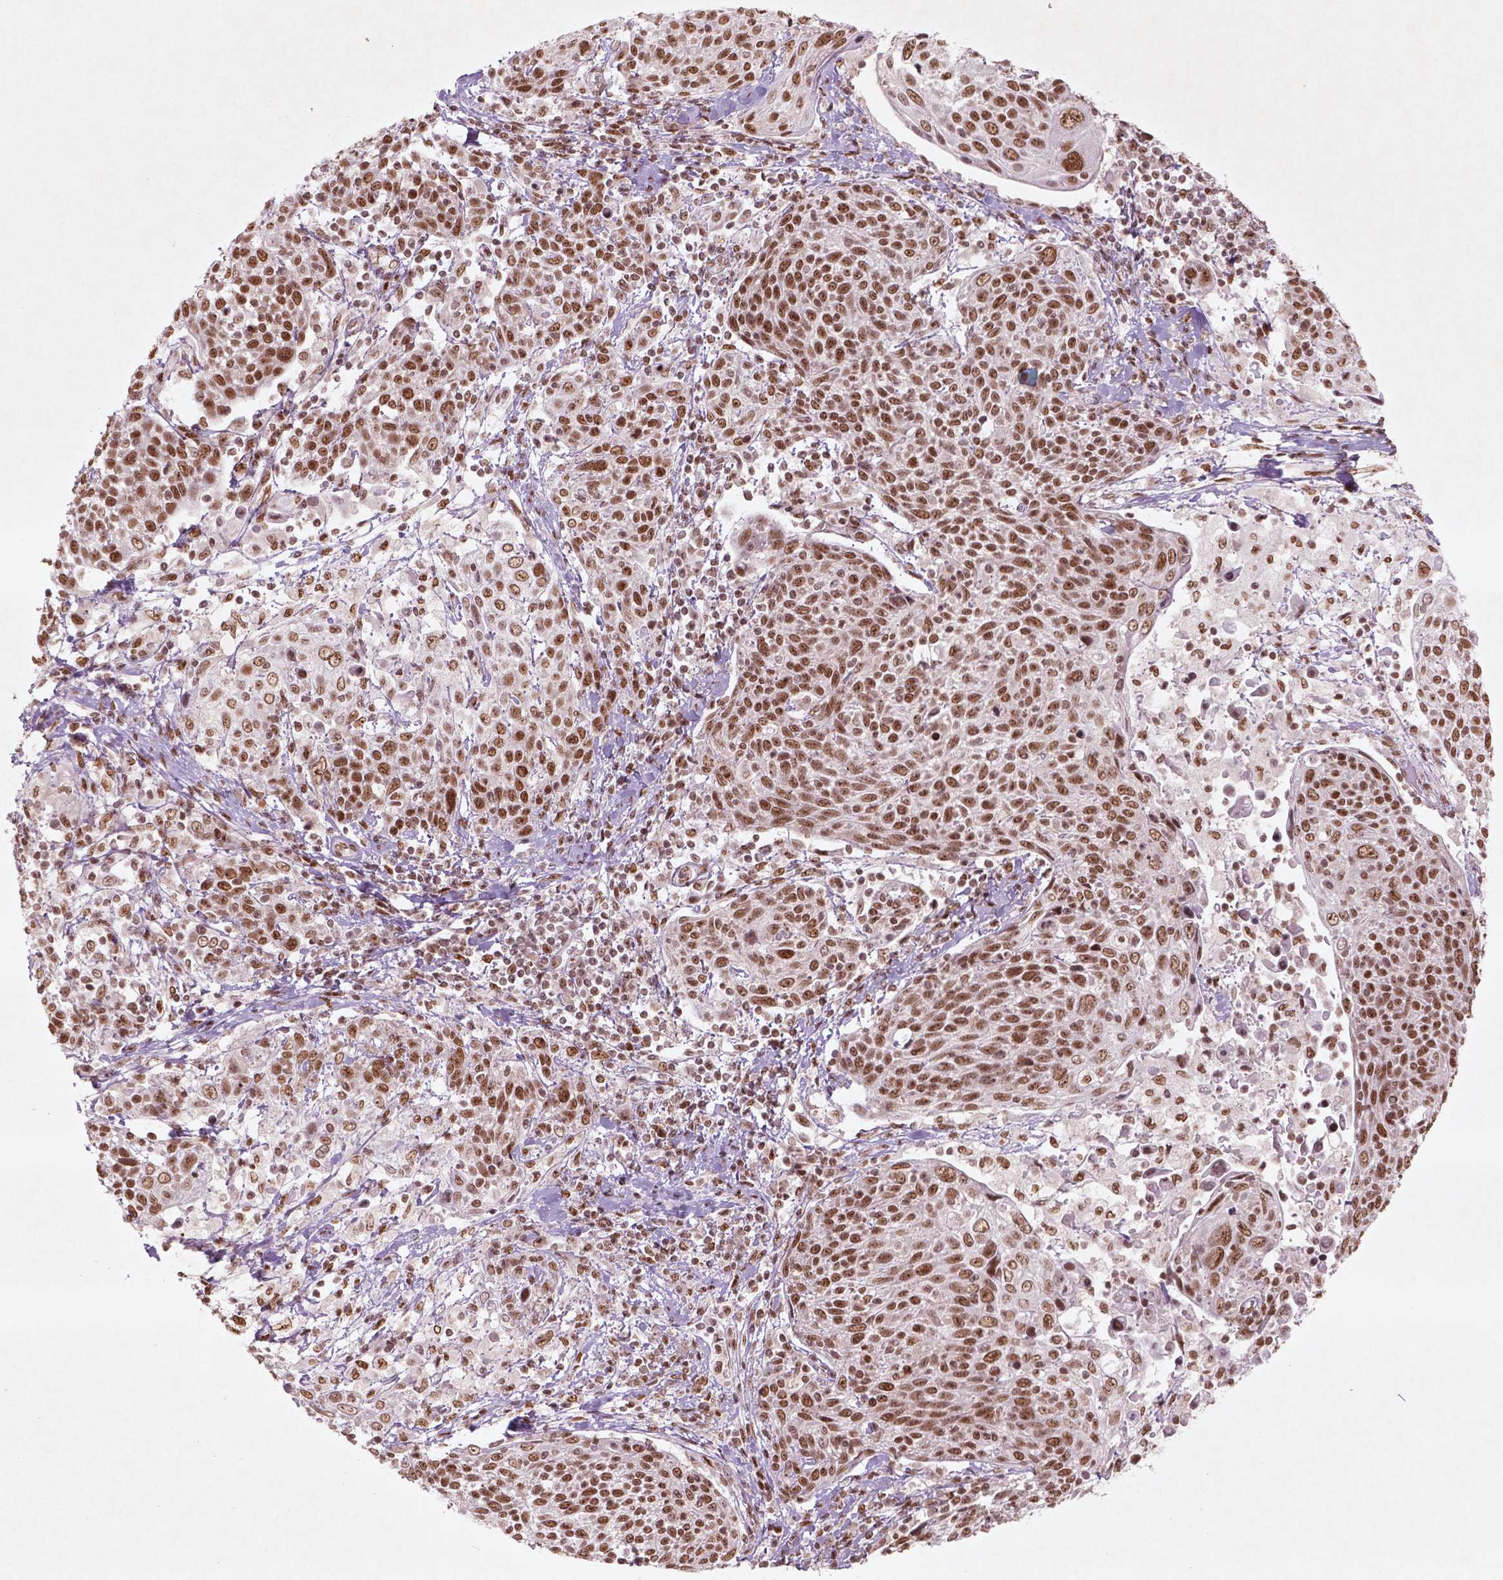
{"staining": {"intensity": "moderate", "quantity": ">75%", "location": "nuclear"}, "tissue": "cervical cancer", "cell_type": "Tumor cells", "image_type": "cancer", "snomed": [{"axis": "morphology", "description": "Squamous cell carcinoma, NOS"}, {"axis": "topography", "description": "Cervix"}], "caption": "An IHC photomicrograph of tumor tissue is shown. Protein staining in brown labels moderate nuclear positivity in cervical cancer (squamous cell carcinoma) within tumor cells.", "gene": "HMG20B", "patient": {"sex": "female", "age": 61}}